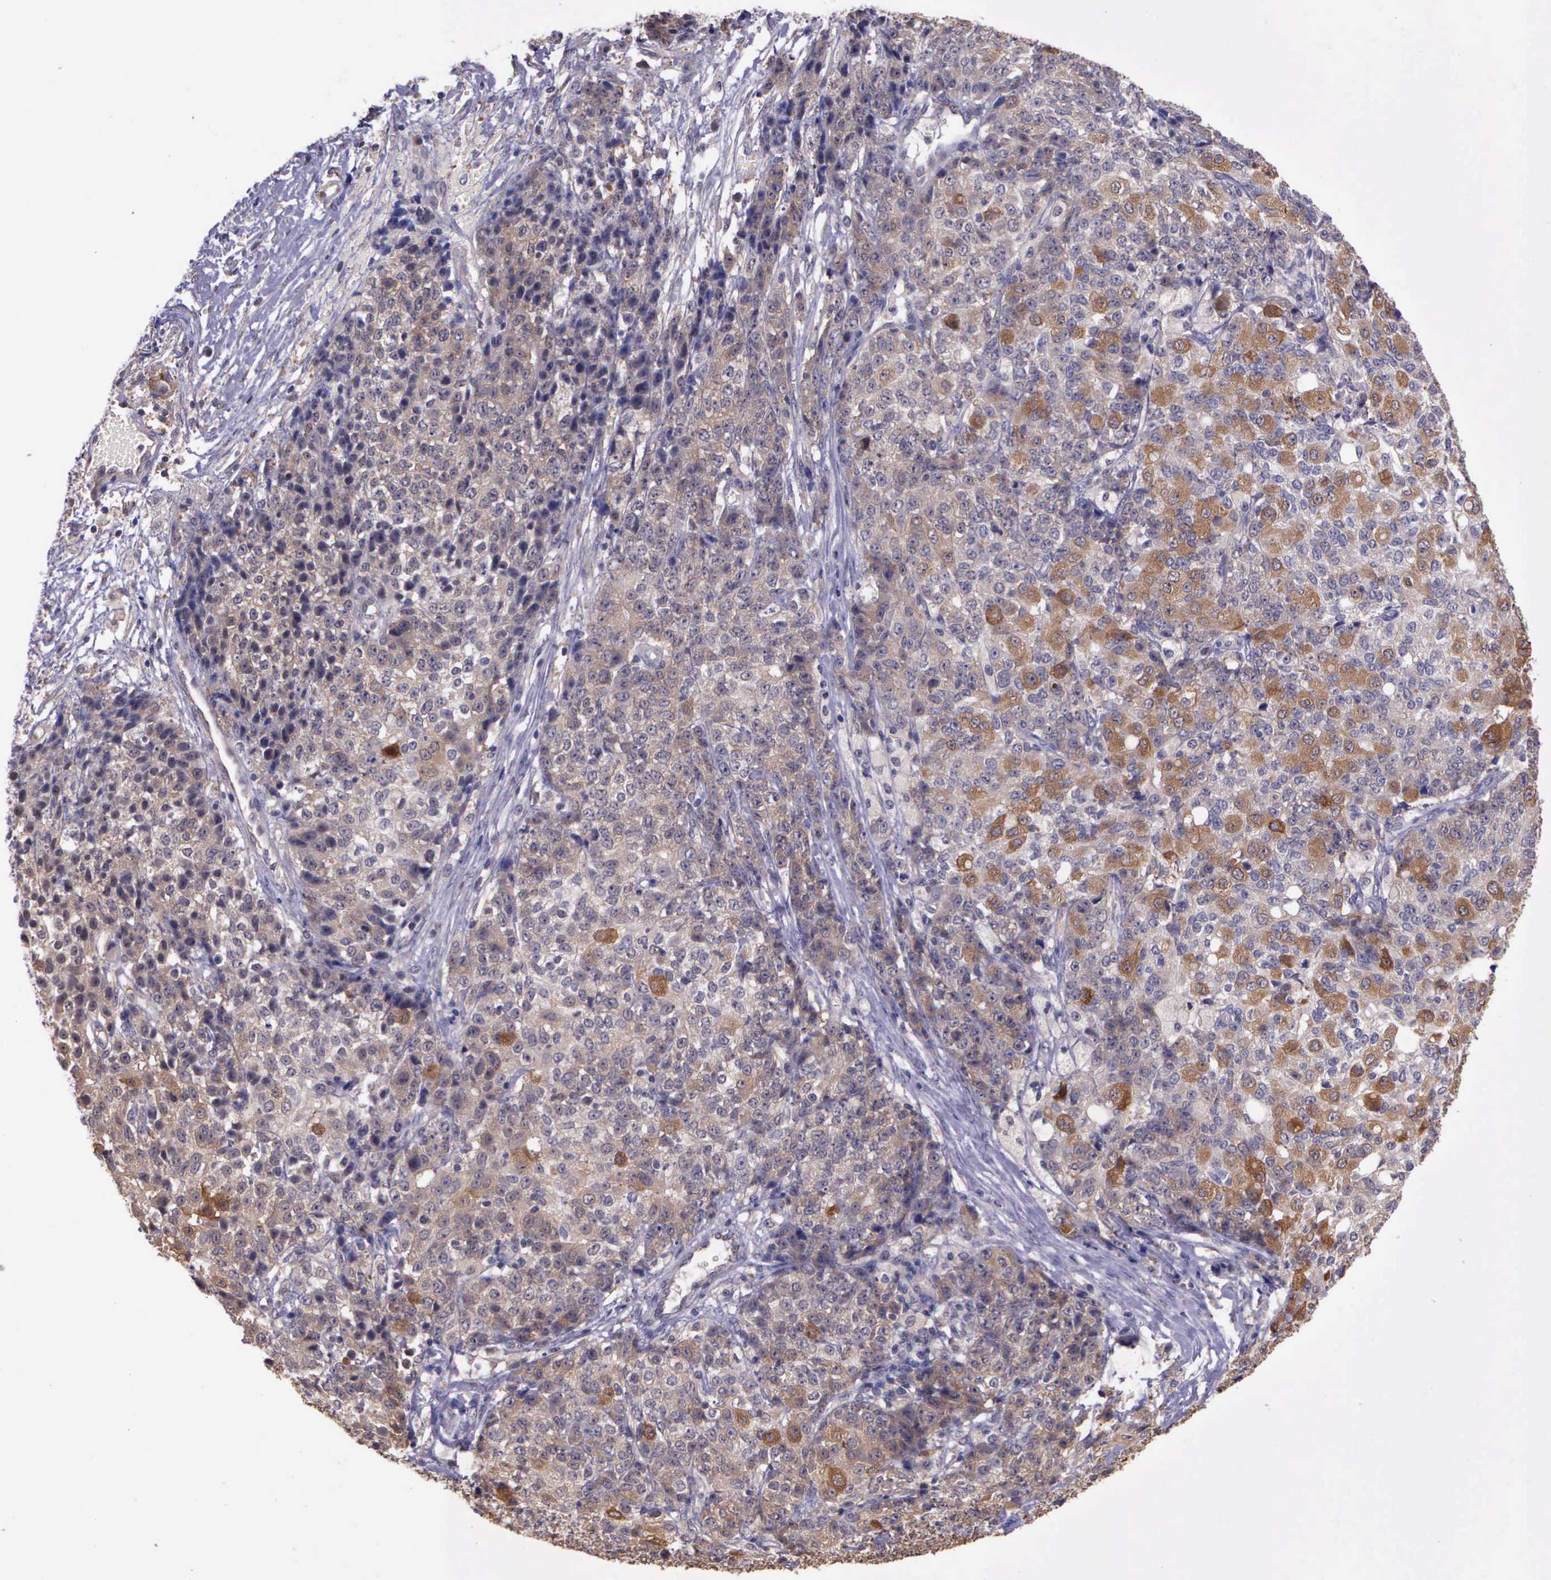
{"staining": {"intensity": "weak", "quantity": ">75%", "location": "cytoplasmic/membranous"}, "tissue": "ovarian cancer", "cell_type": "Tumor cells", "image_type": "cancer", "snomed": [{"axis": "morphology", "description": "Carcinoma, endometroid"}, {"axis": "topography", "description": "Ovary"}], "caption": "A brown stain labels weak cytoplasmic/membranous staining of a protein in ovarian endometroid carcinoma tumor cells.", "gene": "IGBP1", "patient": {"sex": "female", "age": 42}}